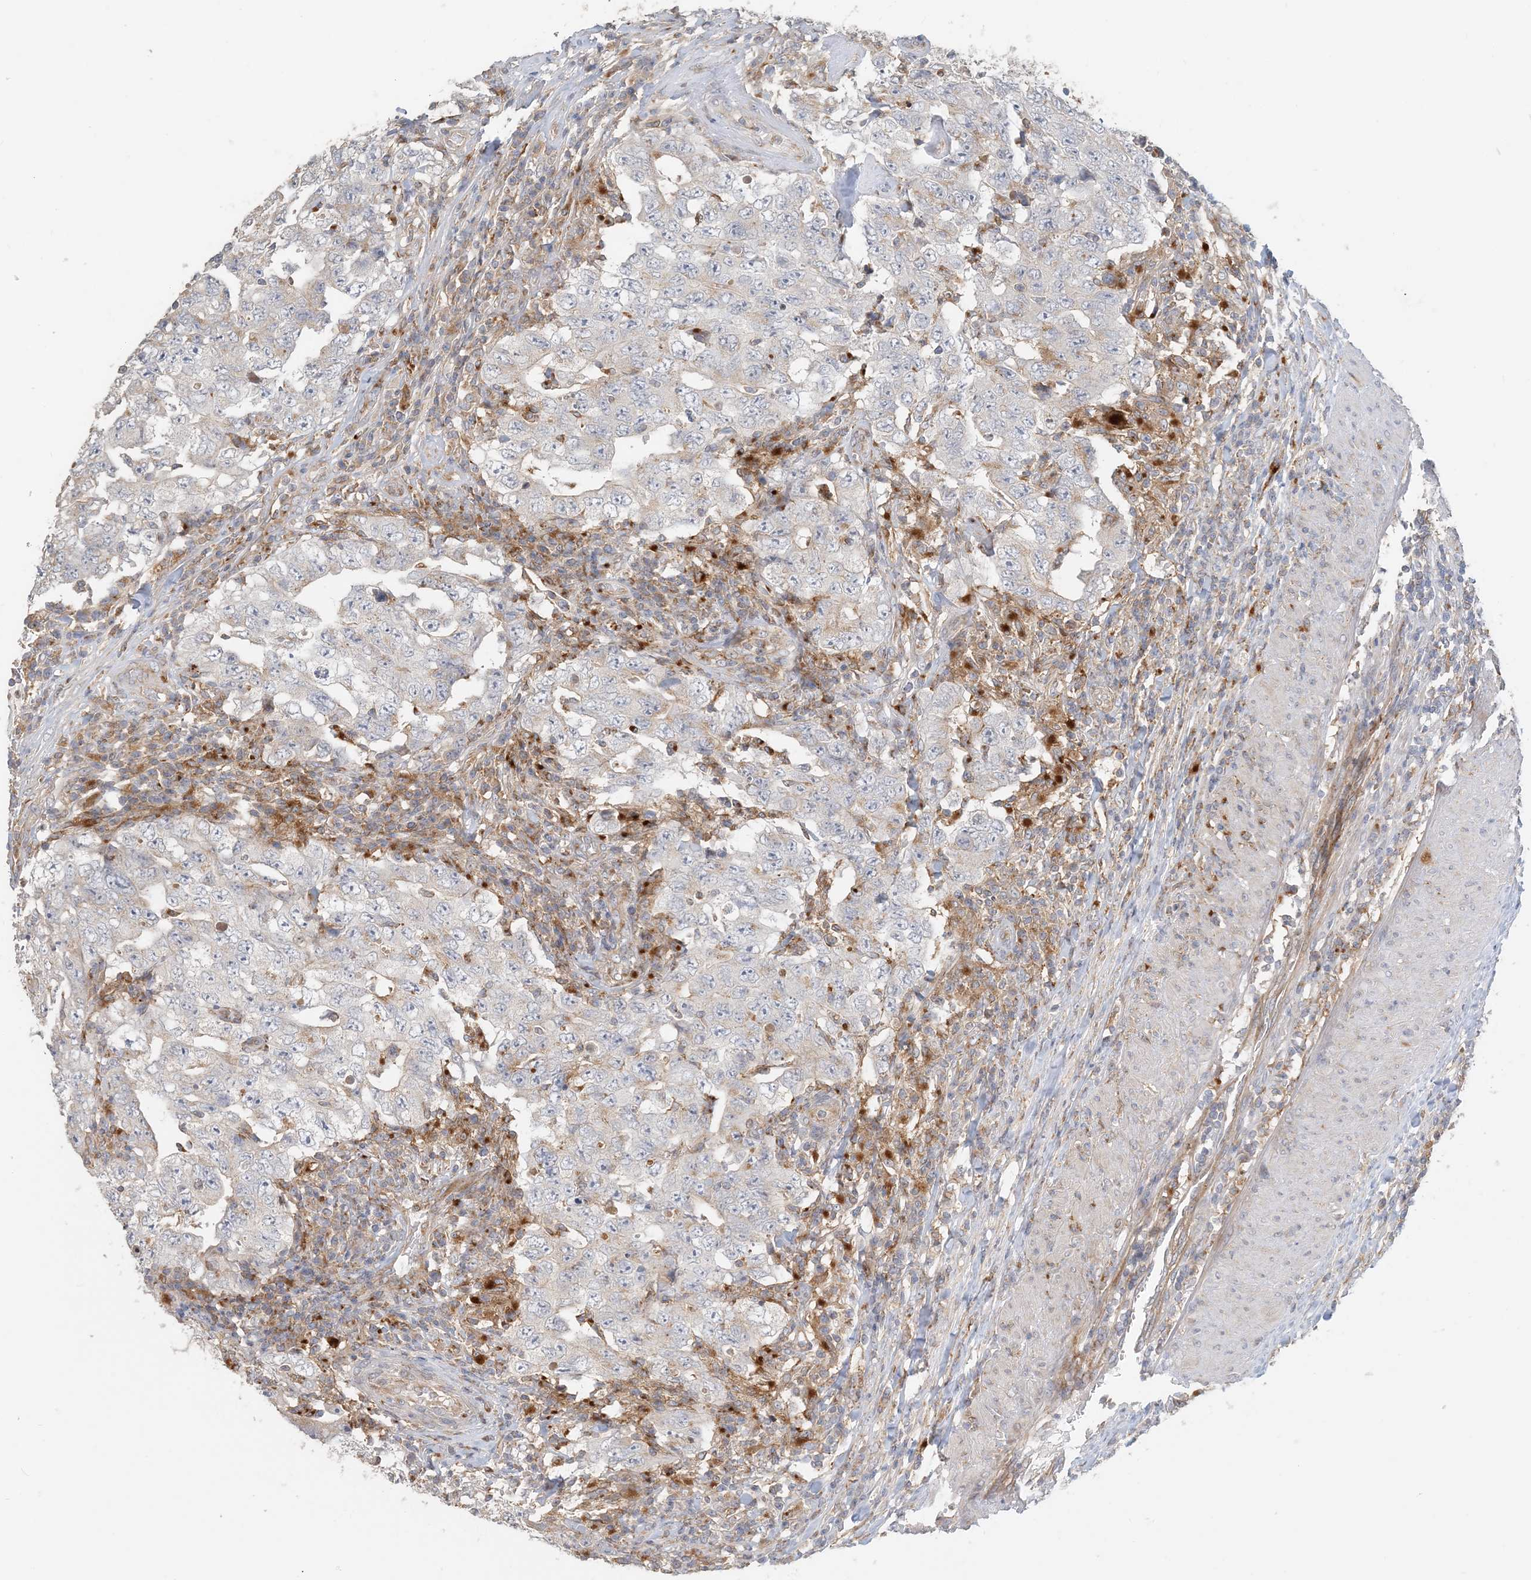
{"staining": {"intensity": "weak", "quantity": "<25%", "location": "cytoplasmic/membranous"}, "tissue": "testis cancer", "cell_type": "Tumor cells", "image_type": "cancer", "snomed": [{"axis": "morphology", "description": "Carcinoma, Embryonal, NOS"}, {"axis": "topography", "description": "Testis"}], "caption": "Testis embryonal carcinoma stained for a protein using immunohistochemistry (IHC) shows no staining tumor cells.", "gene": "SPPL2A", "patient": {"sex": "male", "age": 26}}